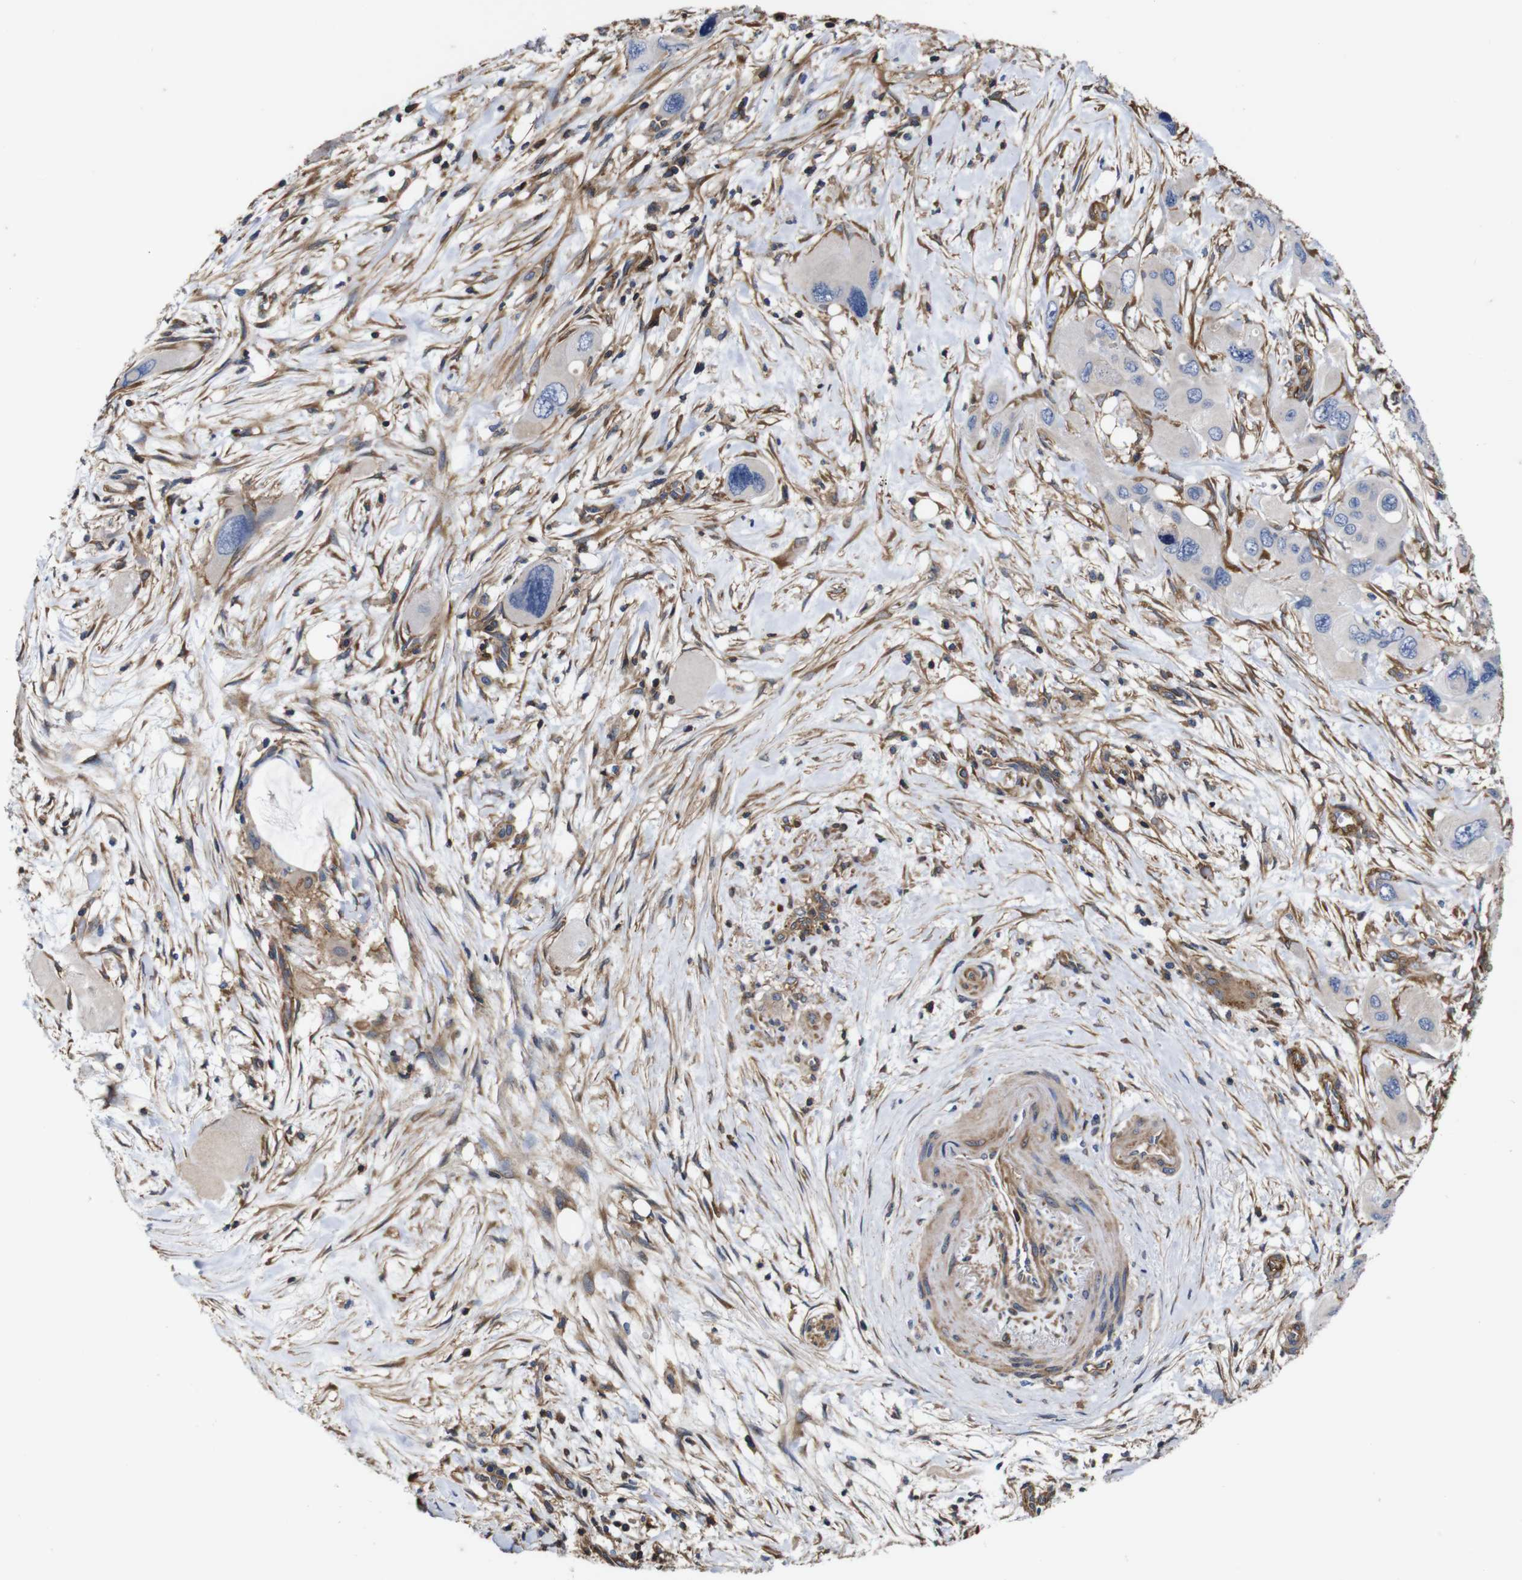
{"staining": {"intensity": "negative", "quantity": "none", "location": "none"}, "tissue": "pancreatic cancer", "cell_type": "Tumor cells", "image_type": "cancer", "snomed": [{"axis": "morphology", "description": "Adenocarcinoma, NOS"}, {"axis": "topography", "description": "Pancreas"}], "caption": "Immunohistochemistry of pancreatic cancer (adenocarcinoma) demonstrates no positivity in tumor cells.", "gene": "PI4KA", "patient": {"sex": "male", "age": 73}}